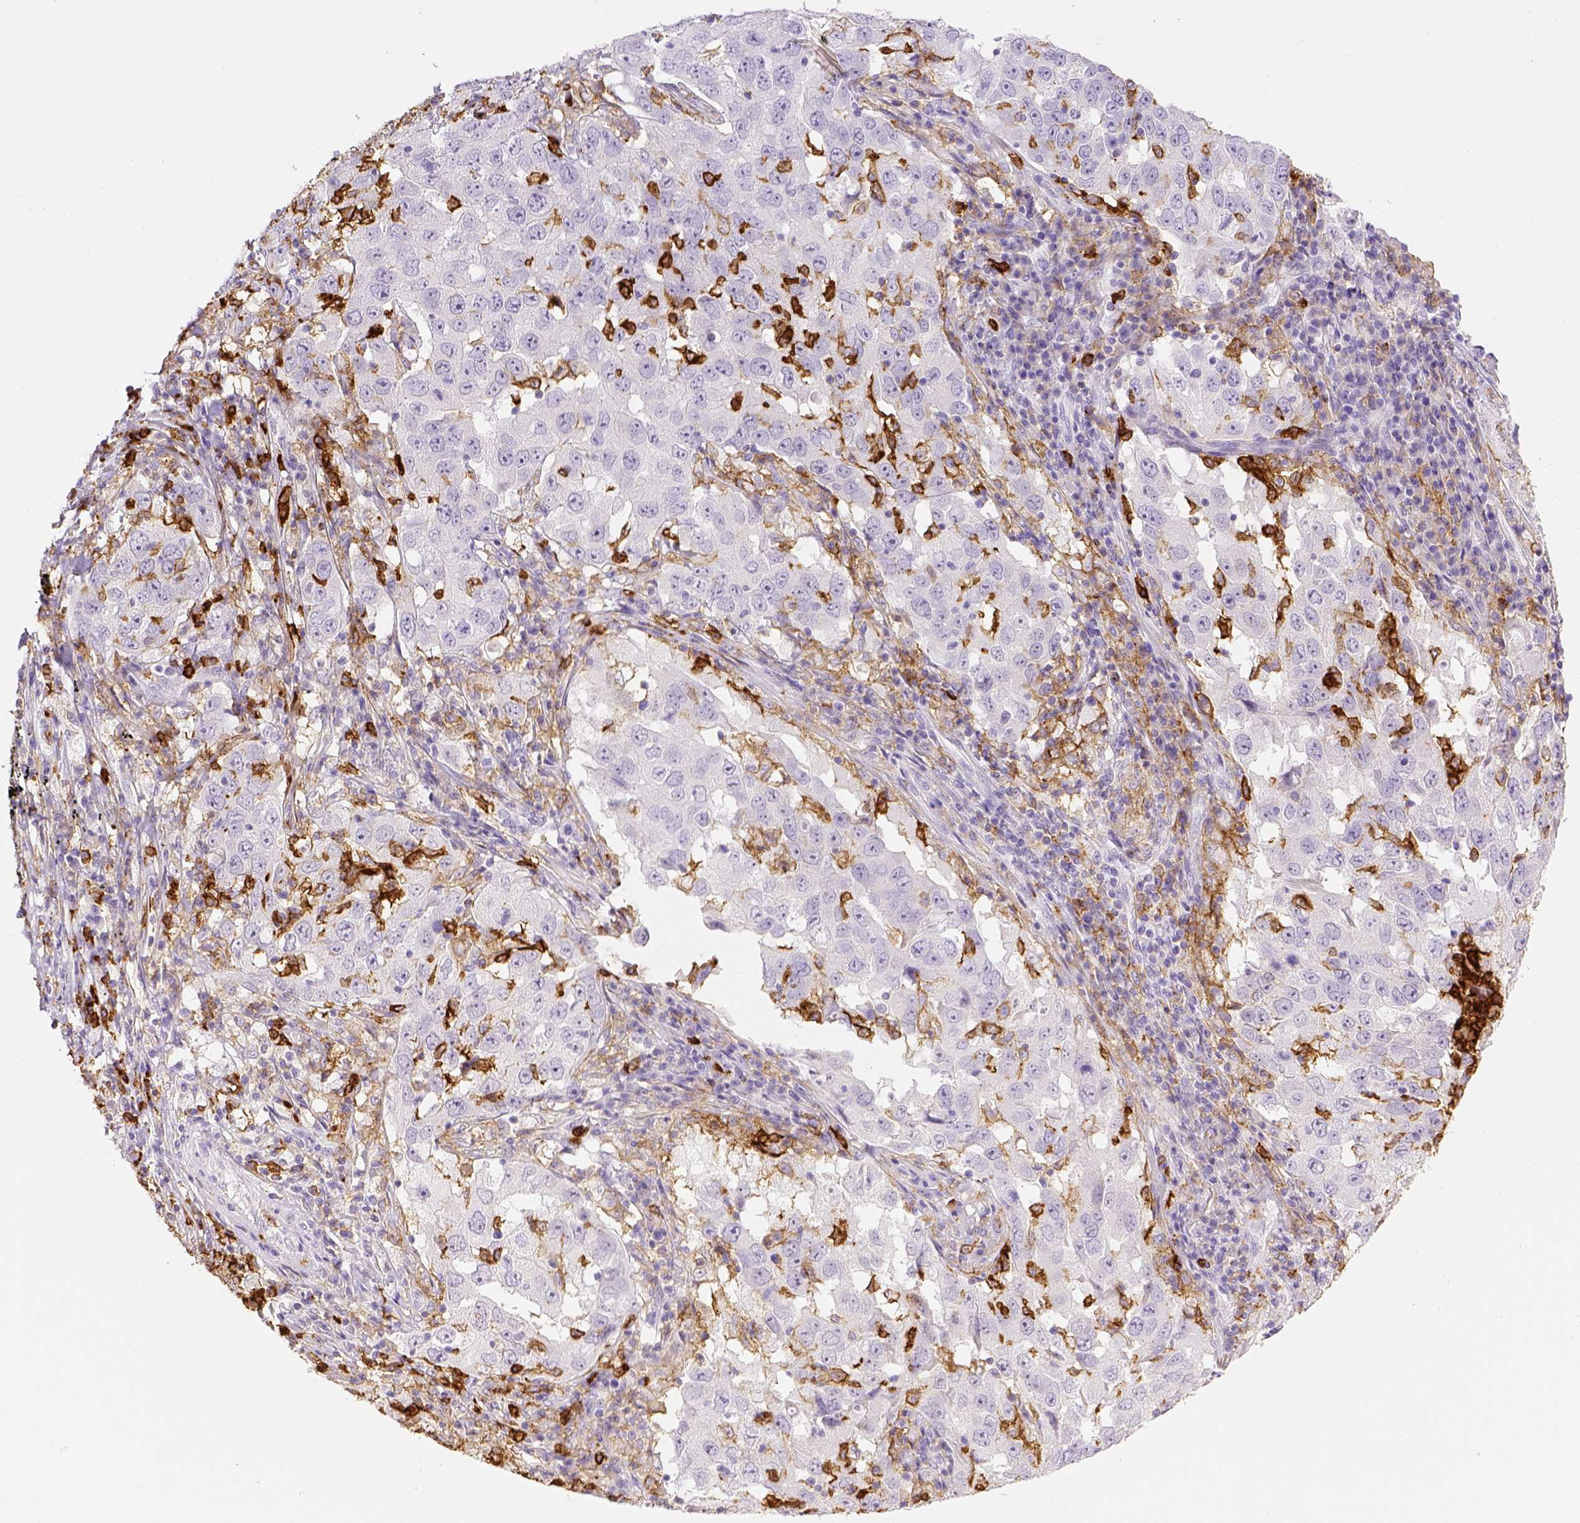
{"staining": {"intensity": "negative", "quantity": "none", "location": "none"}, "tissue": "lung cancer", "cell_type": "Tumor cells", "image_type": "cancer", "snomed": [{"axis": "morphology", "description": "Adenocarcinoma, NOS"}, {"axis": "topography", "description": "Lung"}], "caption": "Tumor cells are negative for brown protein staining in lung cancer.", "gene": "ITGAM", "patient": {"sex": "male", "age": 73}}